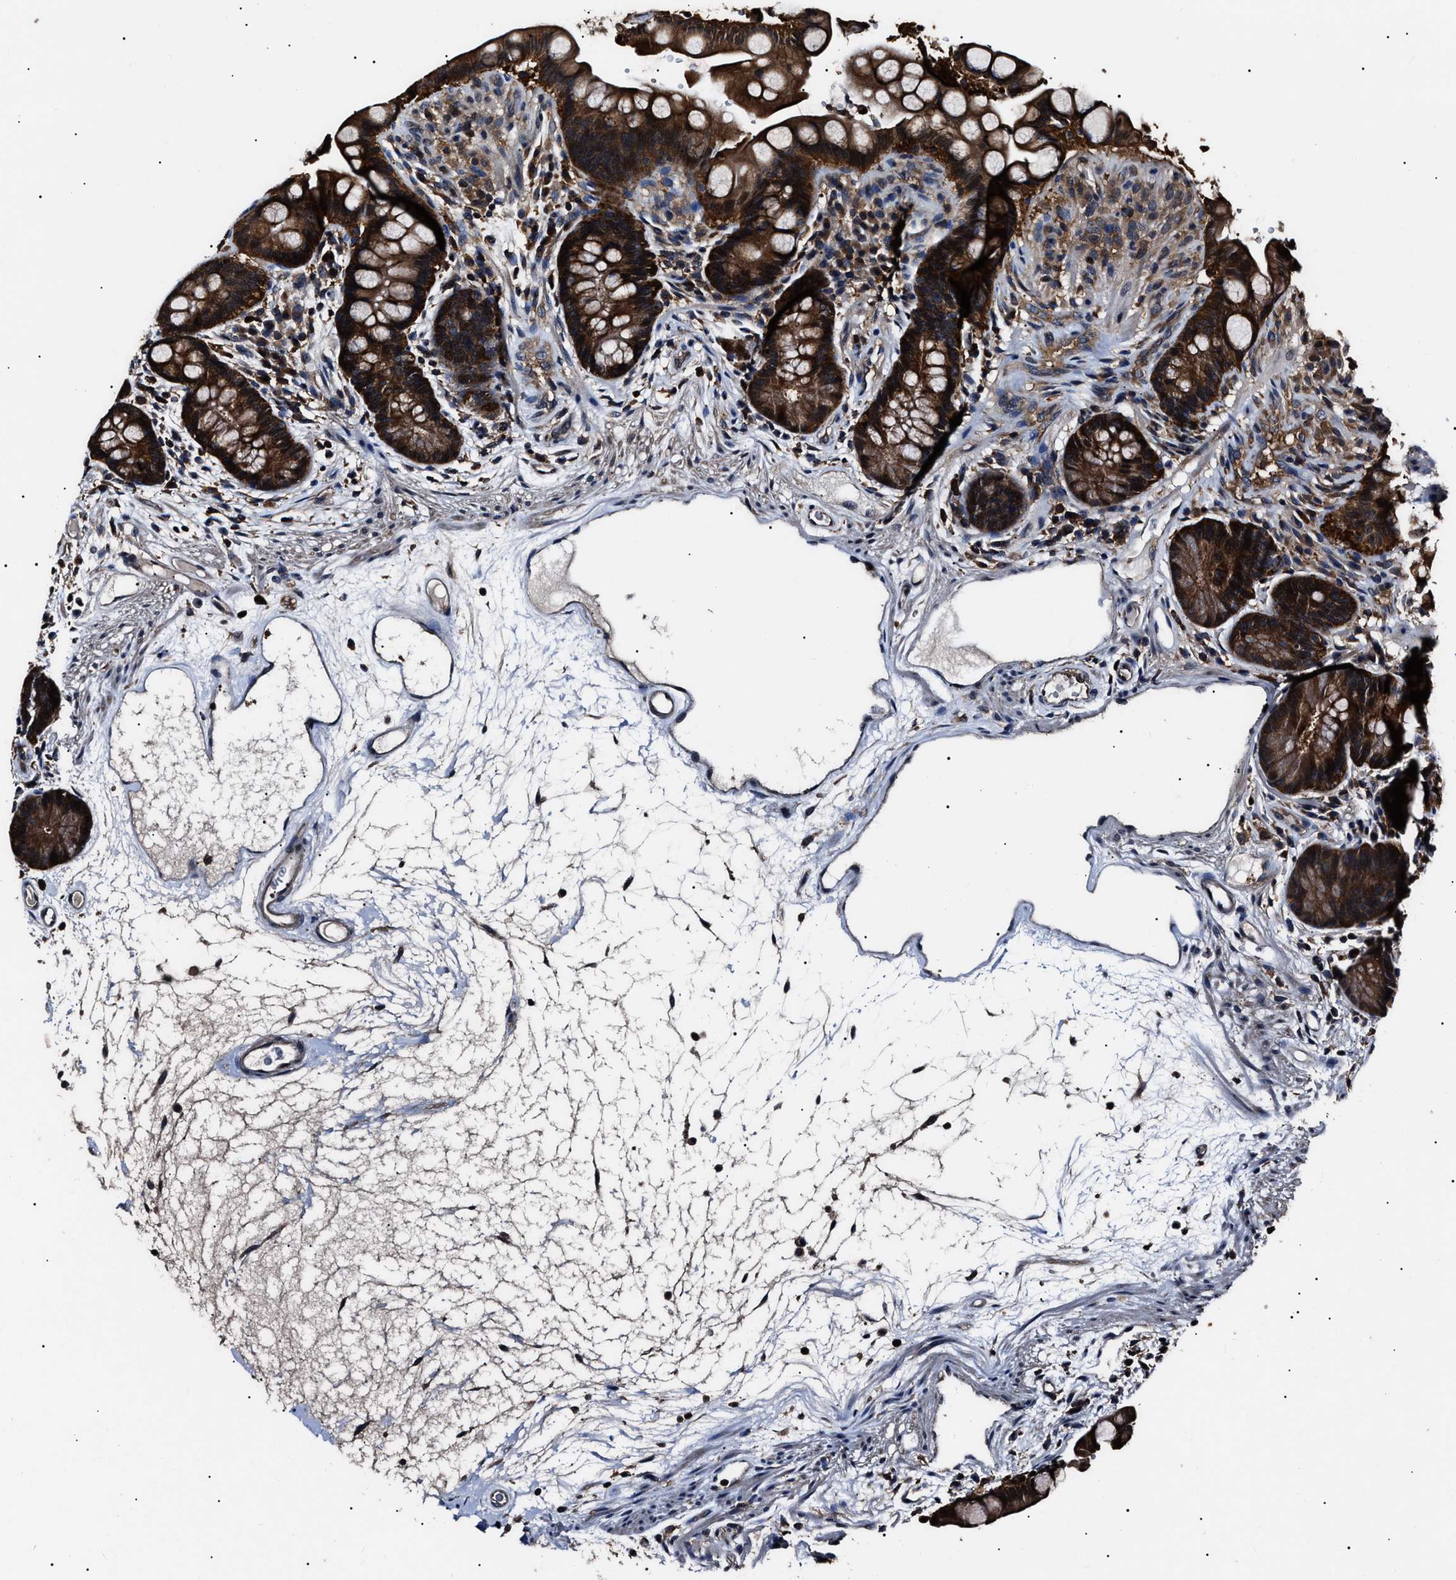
{"staining": {"intensity": "weak", "quantity": ">75%", "location": "cytoplasmic/membranous"}, "tissue": "colon", "cell_type": "Endothelial cells", "image_type": "normal", "snomed": [{"axis": "morphology", "description": "Normal tissue, NOS"}, {"axis": "topography", "description": "Colon"}], "caption": "Immunohistochemical staining of normal human colon reveals >75% levels of weak cytoplasmic/membranous protein positivity in about >75% of endothelial cells. Ihc stains the protein in brown and the nuclei are stained blue.", "gene": "CCT8", "patient": {"sex": "male", "age": 73}}